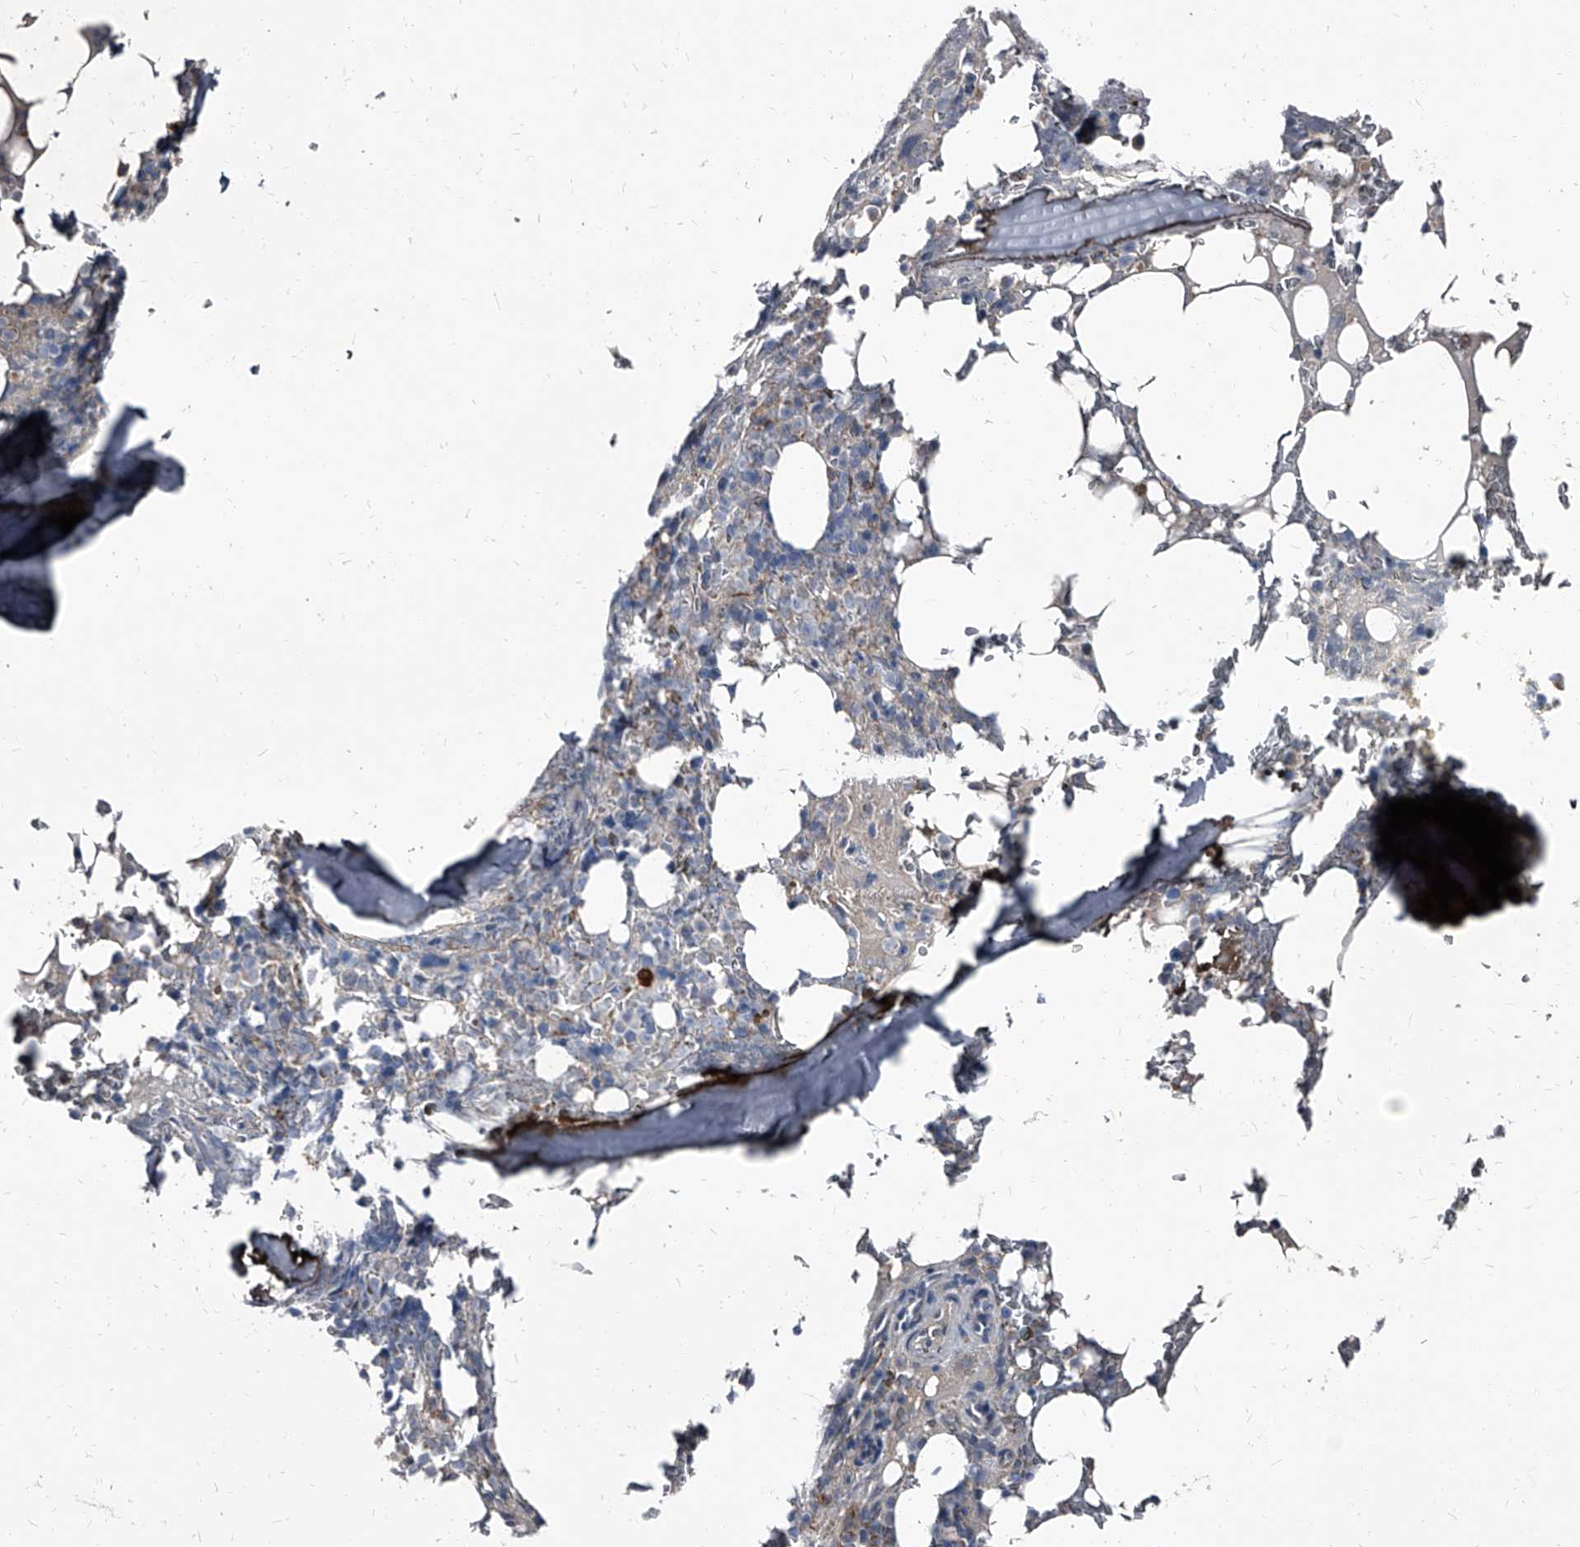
{"staining": {"intensity": "negative", "quantity": "none", "location": "none"}, "tissue": "bone marrow", "cell_type": "Hematopoietic cells", "image_type": "normal", "snomed": [{"axis": "morphology", "description": "Normal tissue, NOS"}, {"axis": "topography", "description": "Bone marrow"}], "caption": "This image is of benign bone marrow stained with immunohistochemistry (IHC) to label a protein in brown with the nuclei are counter-stained blue. There is no expression in hematopoietic cells.", "gene": "PGLYRP3", "patient": {"sex": "male", "age": 58}}